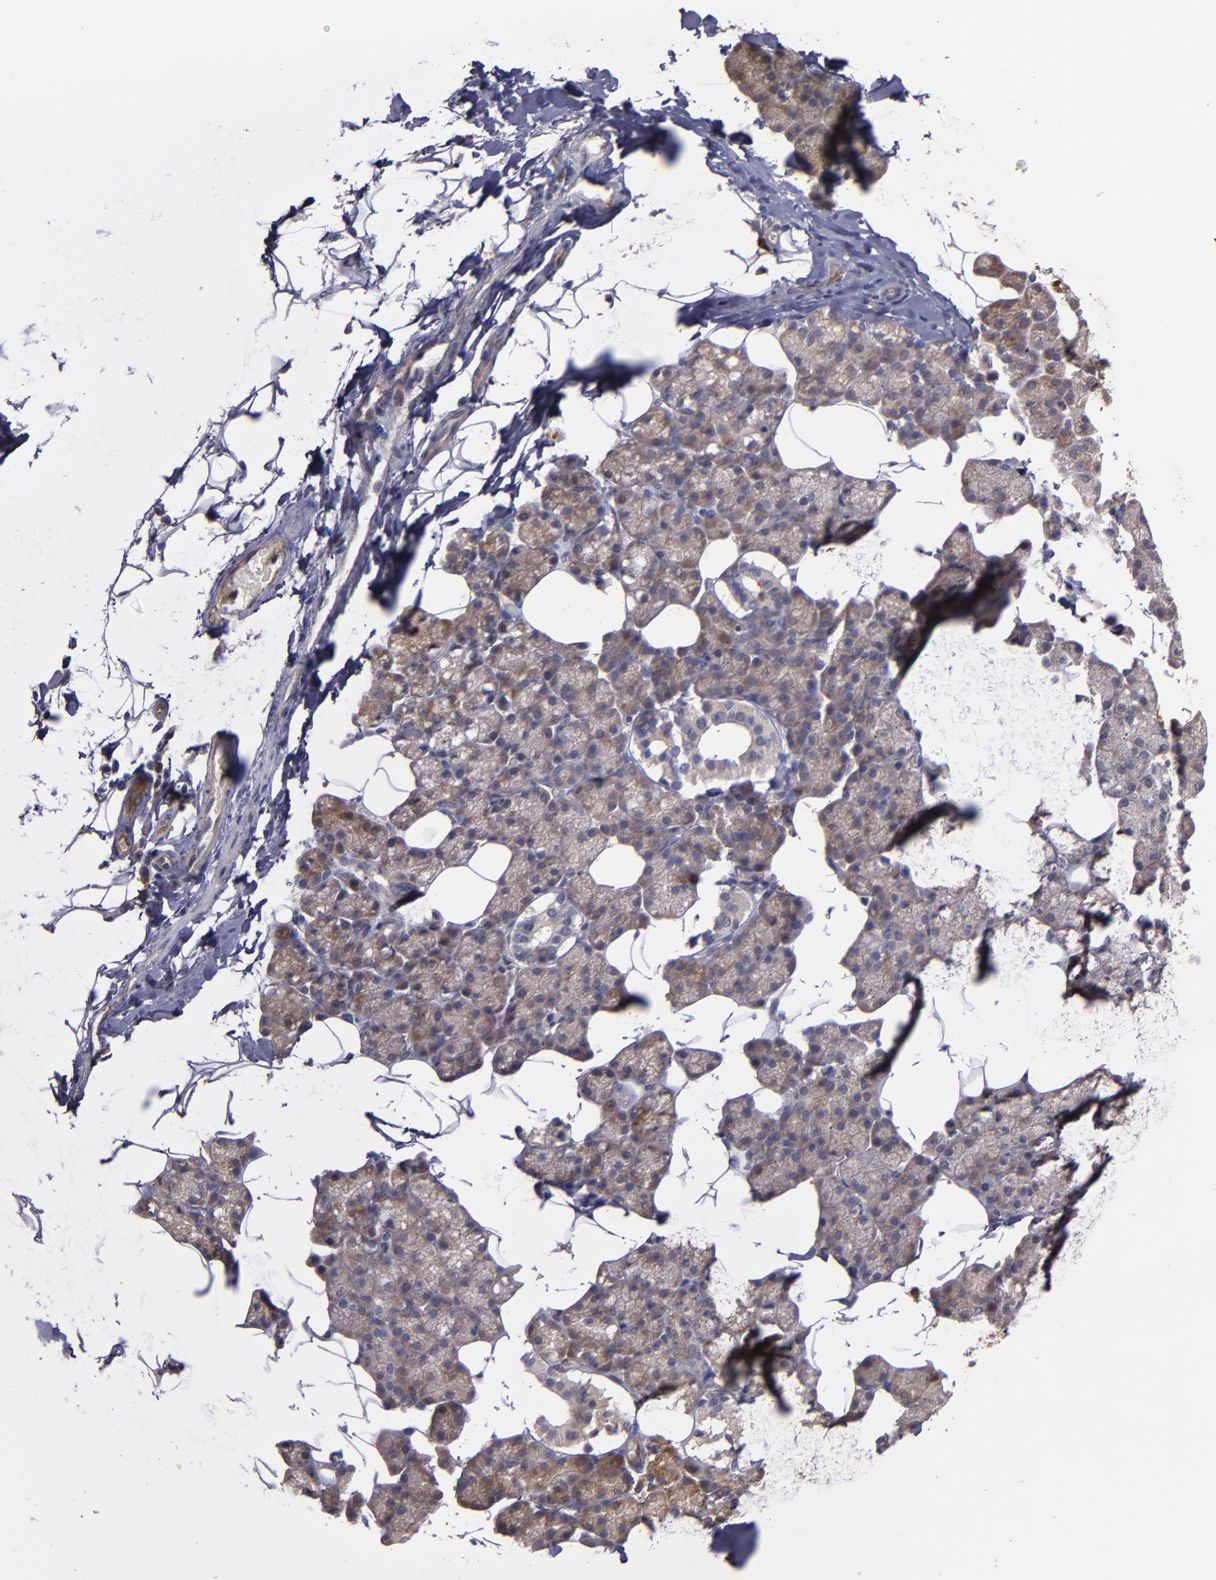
{"staining": {"intensity": "weak", "quantity": ">75%", "location": "cytoplasmic/membranous"}, "tissue": "salivary gland", "cell_type": "Glandular cells", "image_type": "normal", "snomed": [{"axis": "morphology", "description": "Normal tissue, NOS"}, {"axis": "topography", "description": "Lymph node"}, {"axis": "topography", "description": "Salivary gland"}], "caption": "Weak cytoplasmic/membranous staining for a protein is present in about >75% of glandular cells of unremarkable salivary gland using immunohistochemistry (IHC).", "gene": "IFIH1", "patient": {"sex": "male", "age": 8}}